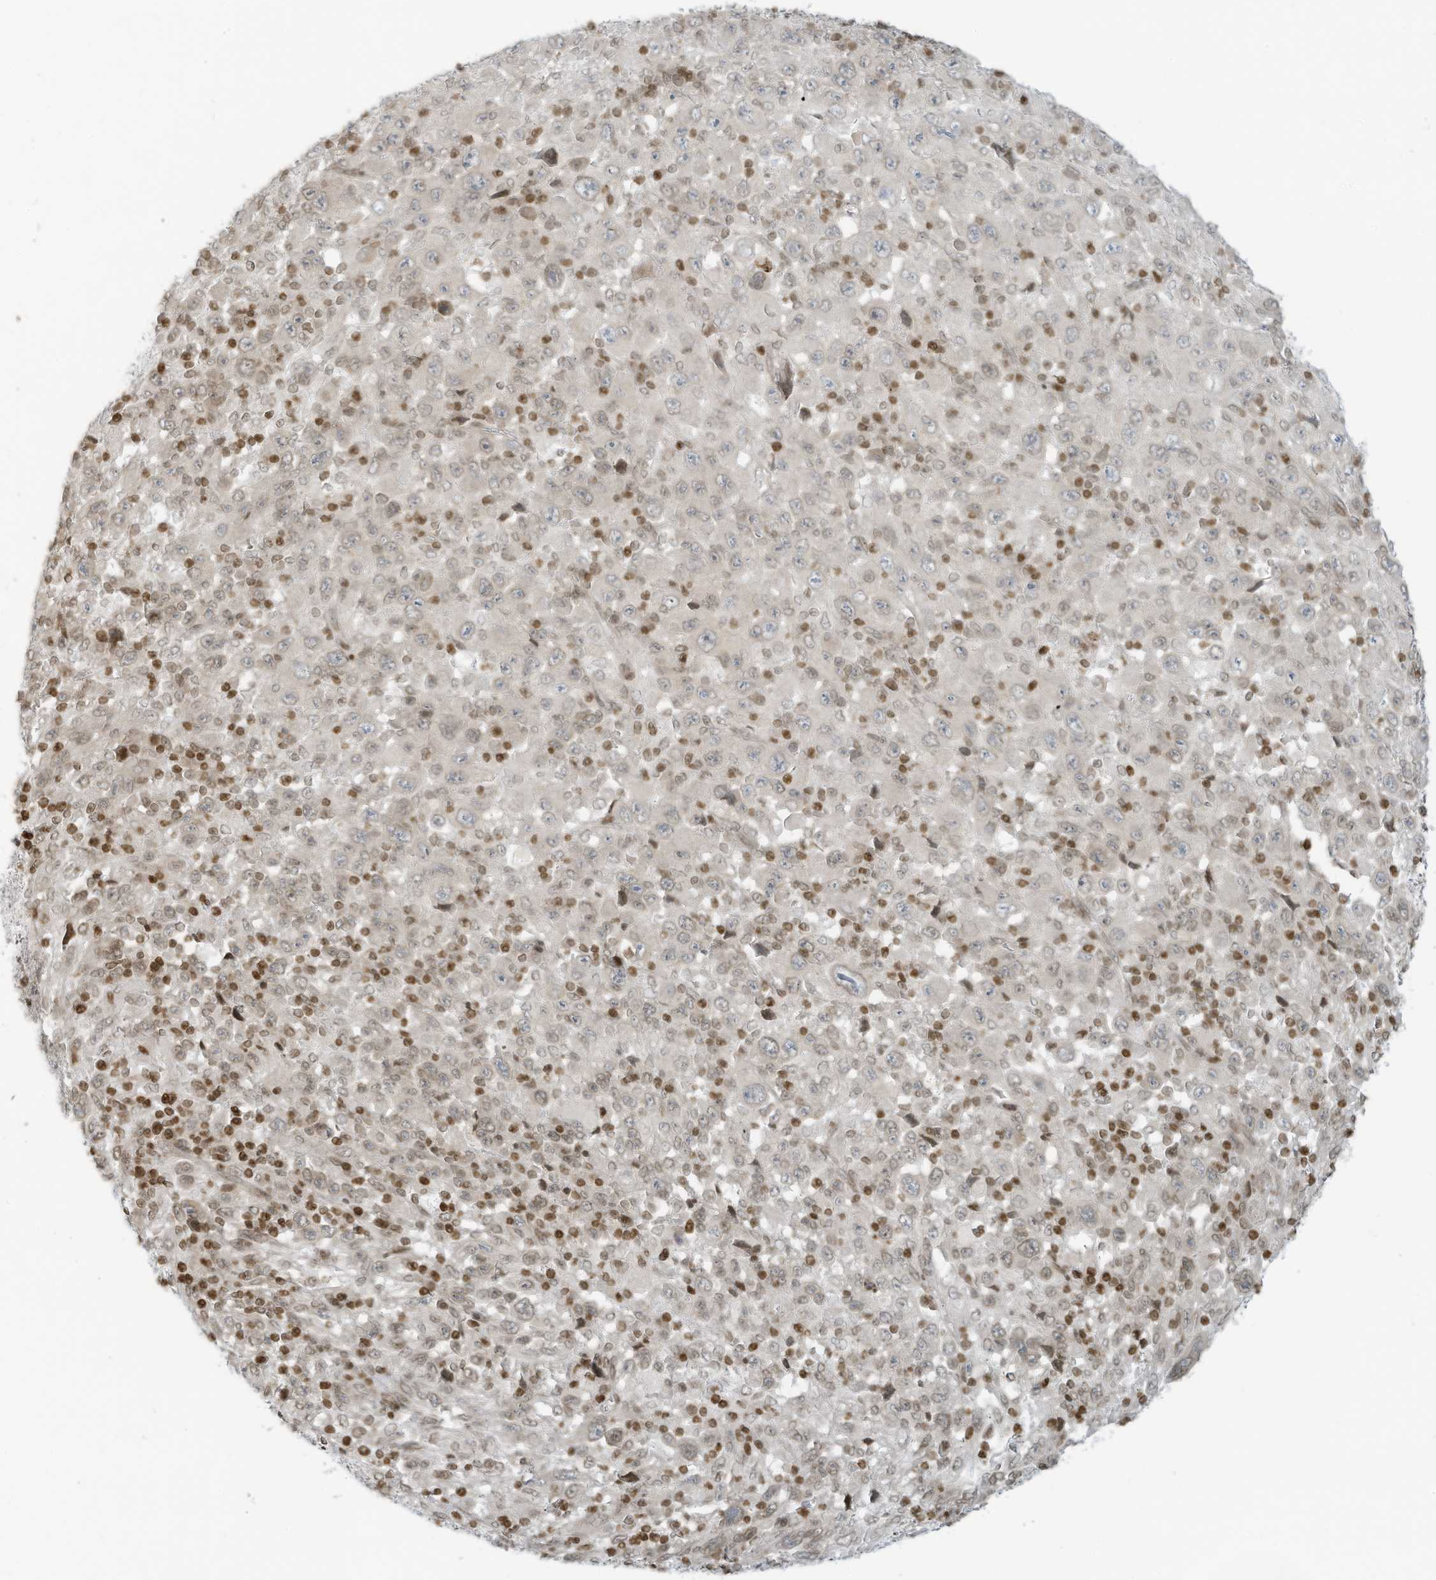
{"staining": {"intensity": "weak", "quantity": "25%-75%", "location": "nuclear"}, "tissue": "melanoma", "cell_type": "Tumor cells", "image_type": "cancer", "snomed": [{"axis": "morphology", "description": "Malignant melanoma, Metastatic site"}, {"axis": "topography", "description": "Skin"}], "caption": "This histopathology image reveals immunohistochemistry staining of melanoma, with low weak nuclear expression in approximately 25%-75% of tumor cells.", "gene": "ADI1", "patient": {"sex": "female", "age": 56}}